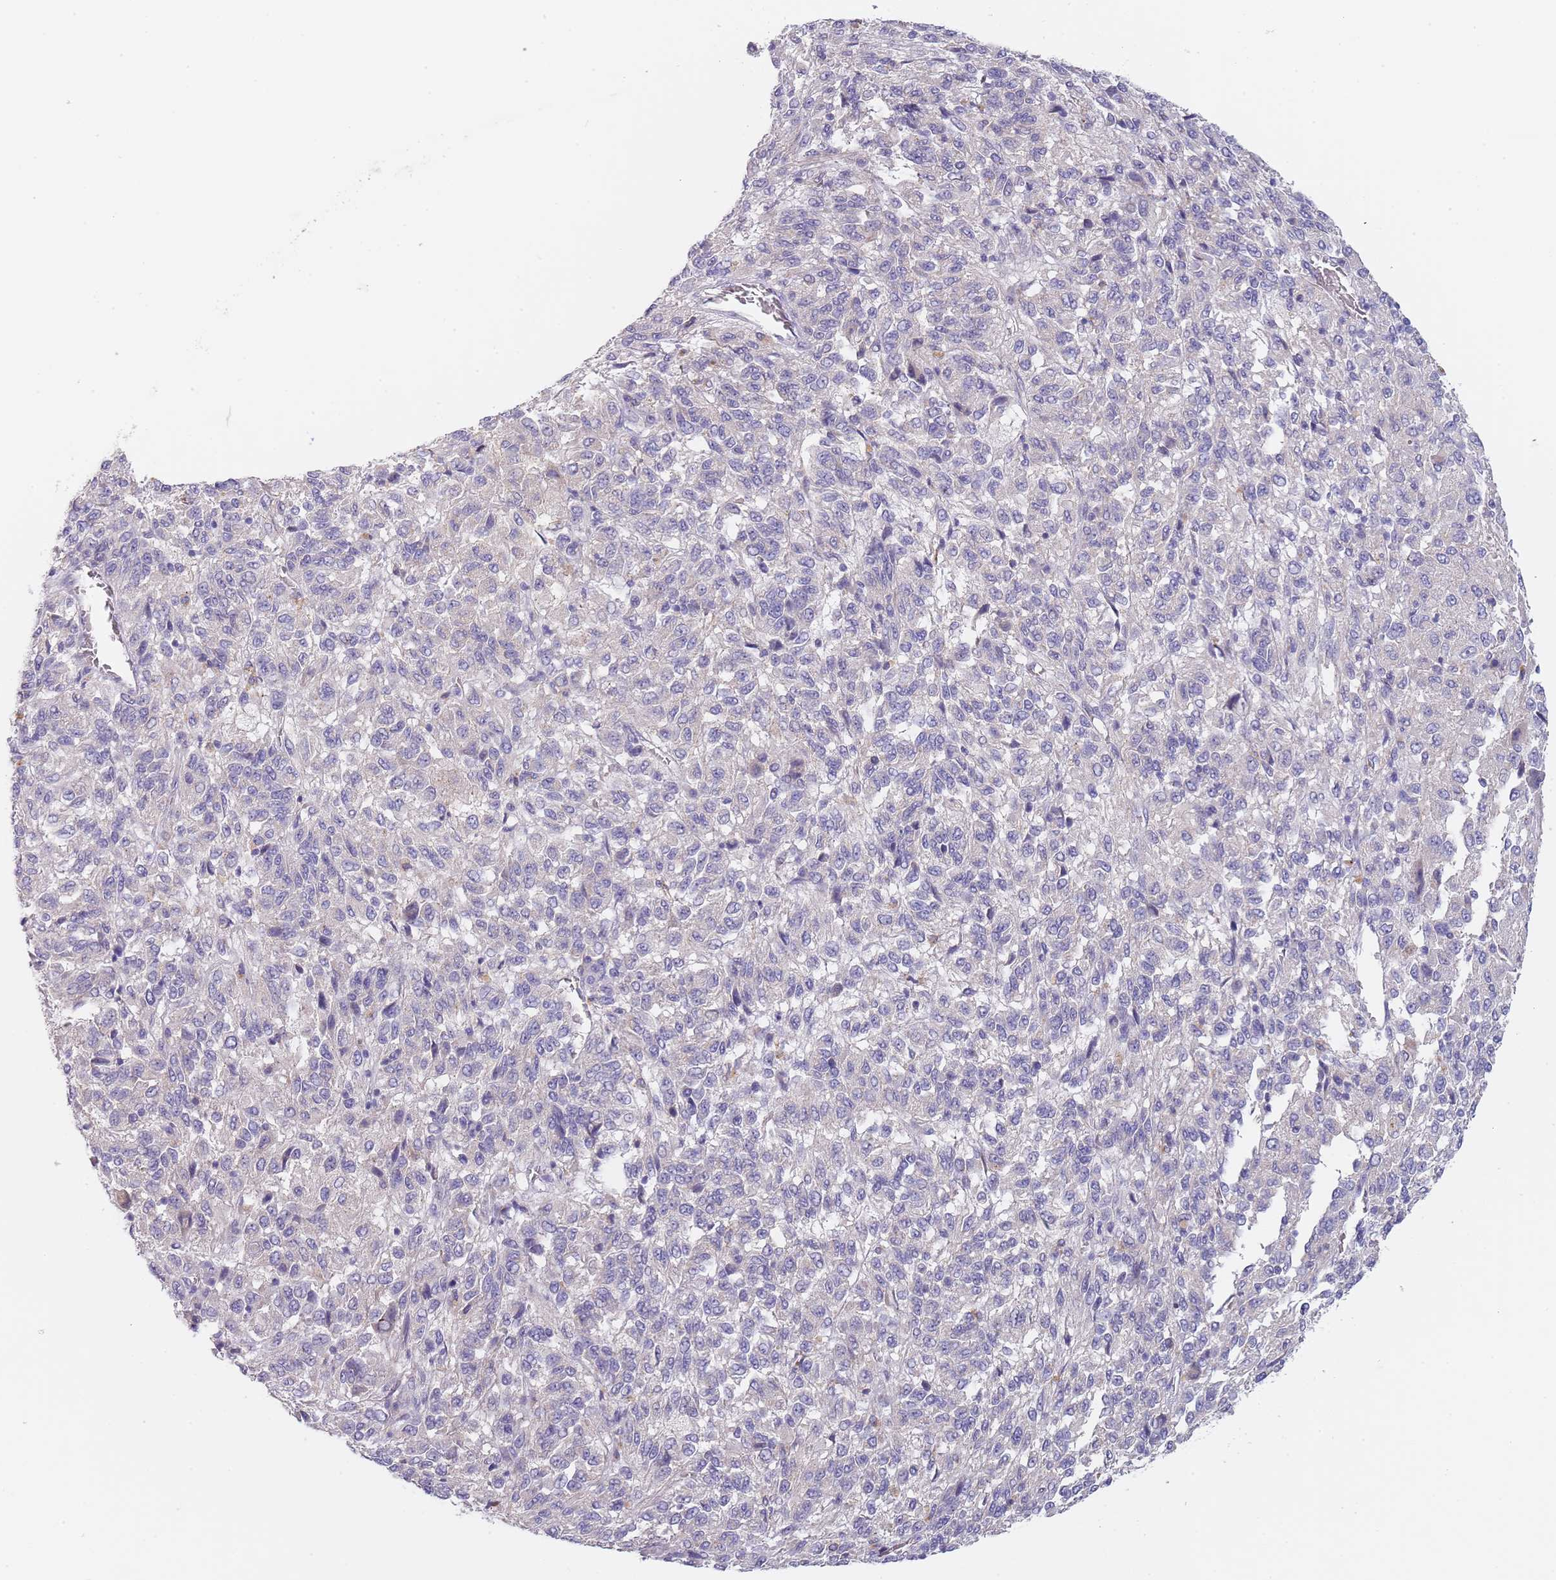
{"staining": {"intensity": "negative", "quantity": "none", "location": "none"}, "tissue": "melanoma", "cell_type": "Tumor cells", "image_type": "cancer", "snomed": [{"axis": "morphology", "description": "Malignant melanoma, Metastatic site"}, {"axis": "topography", "description": "Lung"}], "caption": "The image reveals no staining of tumor cells in malignant melanoma (metastatic site).", "gene": "MAN1C1", "patient": {"sex": "male", "age": 64}}